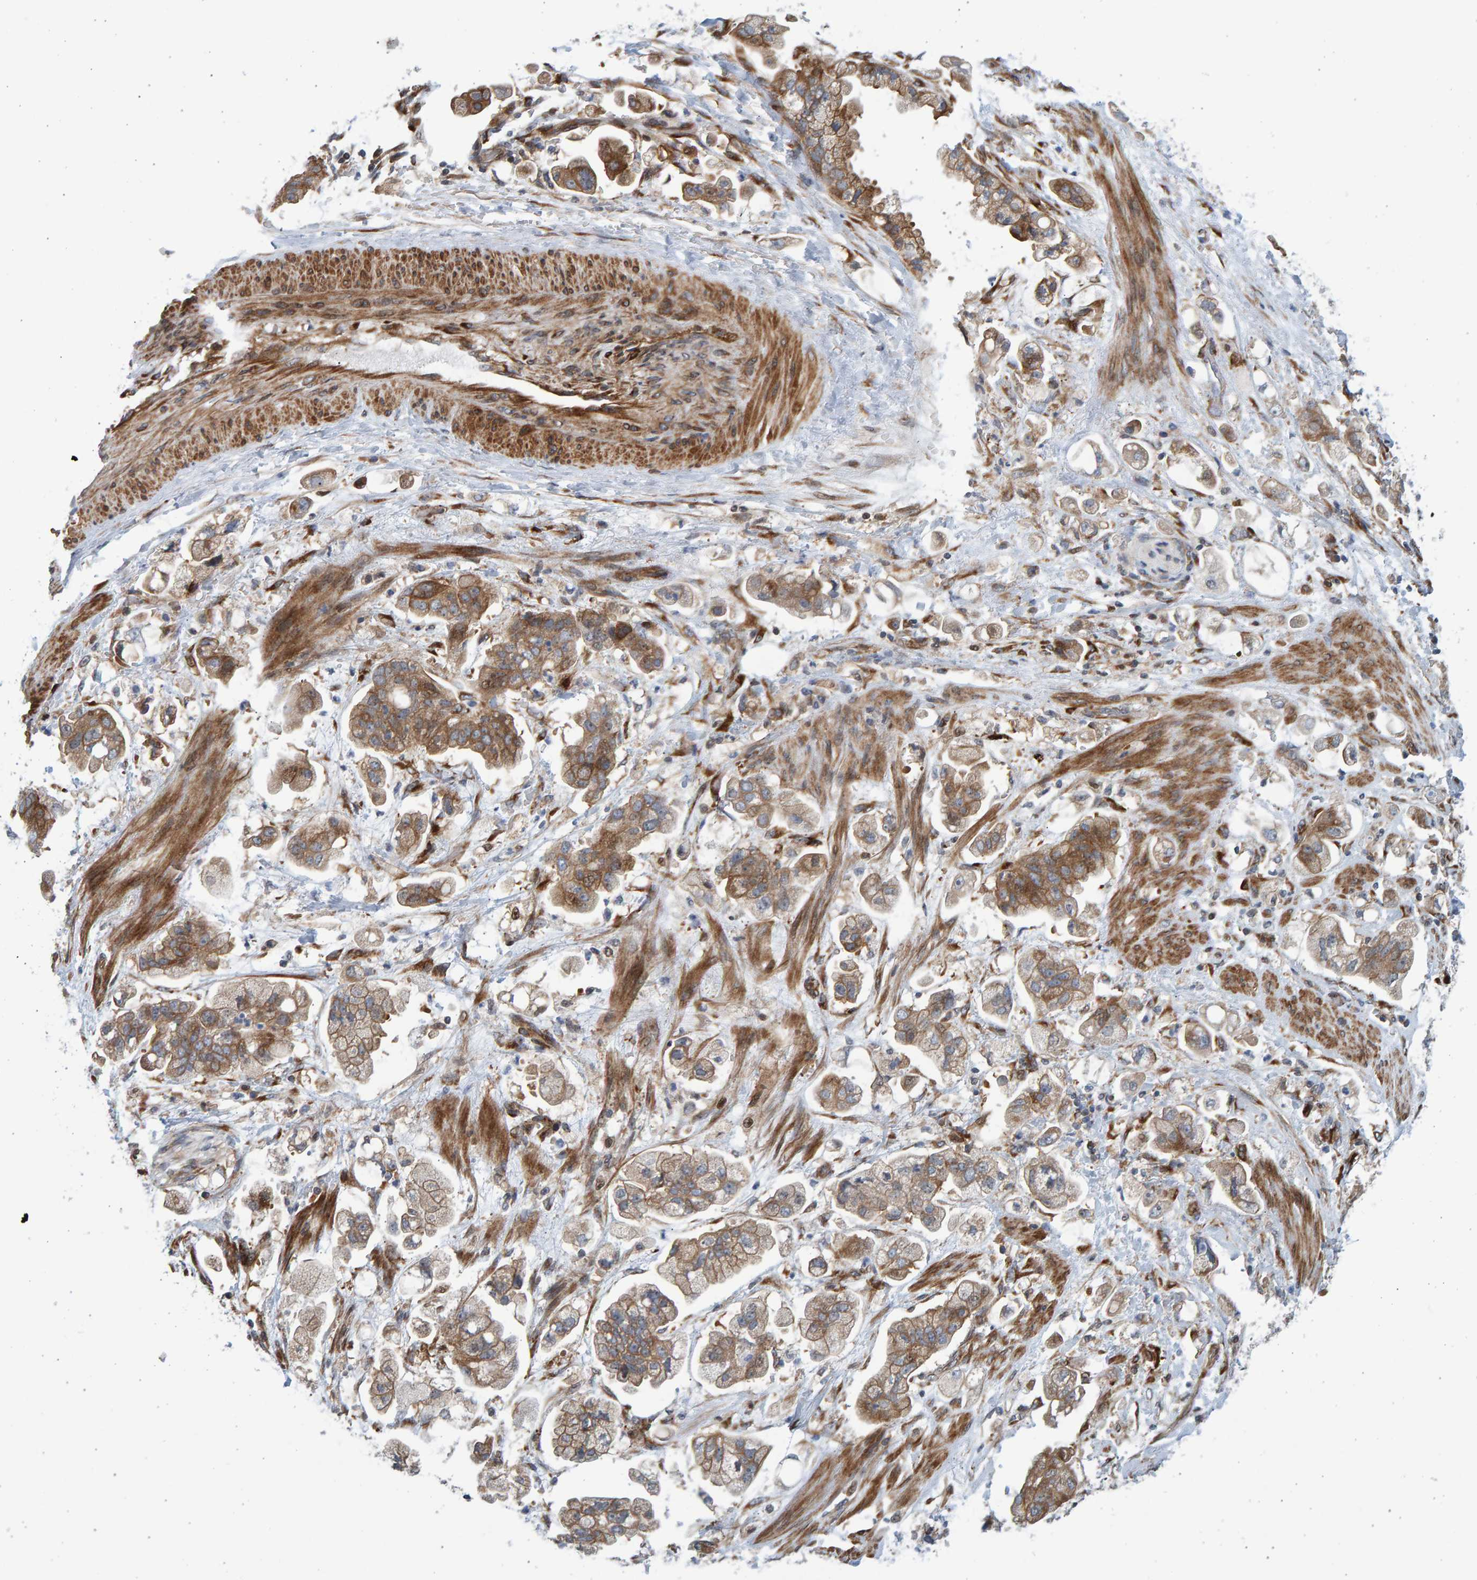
{"staining": {"intensity": "moderate", "quantity": ">75%", "location": "cytoplasmic/membranous"}, "tissue": "stomach cancer", "cell_type": "Tumor cells", "image_type": "cancer", "snomed": [{"axis": "morphology", "description": "Adenocarcinoma, NOS"}, {"axis": "topography", "description": "Stomach"}], "caption": "Immunohistochemistry (IHC) image of adenocarcinoma (stomach) stained for a protein (brown), which shows medium levels of moderate cytoplasmic/membranous staining in about >75% of tumor cells.", "gene": "LRBA", "patient": {"sex": "male", "age": 62}}